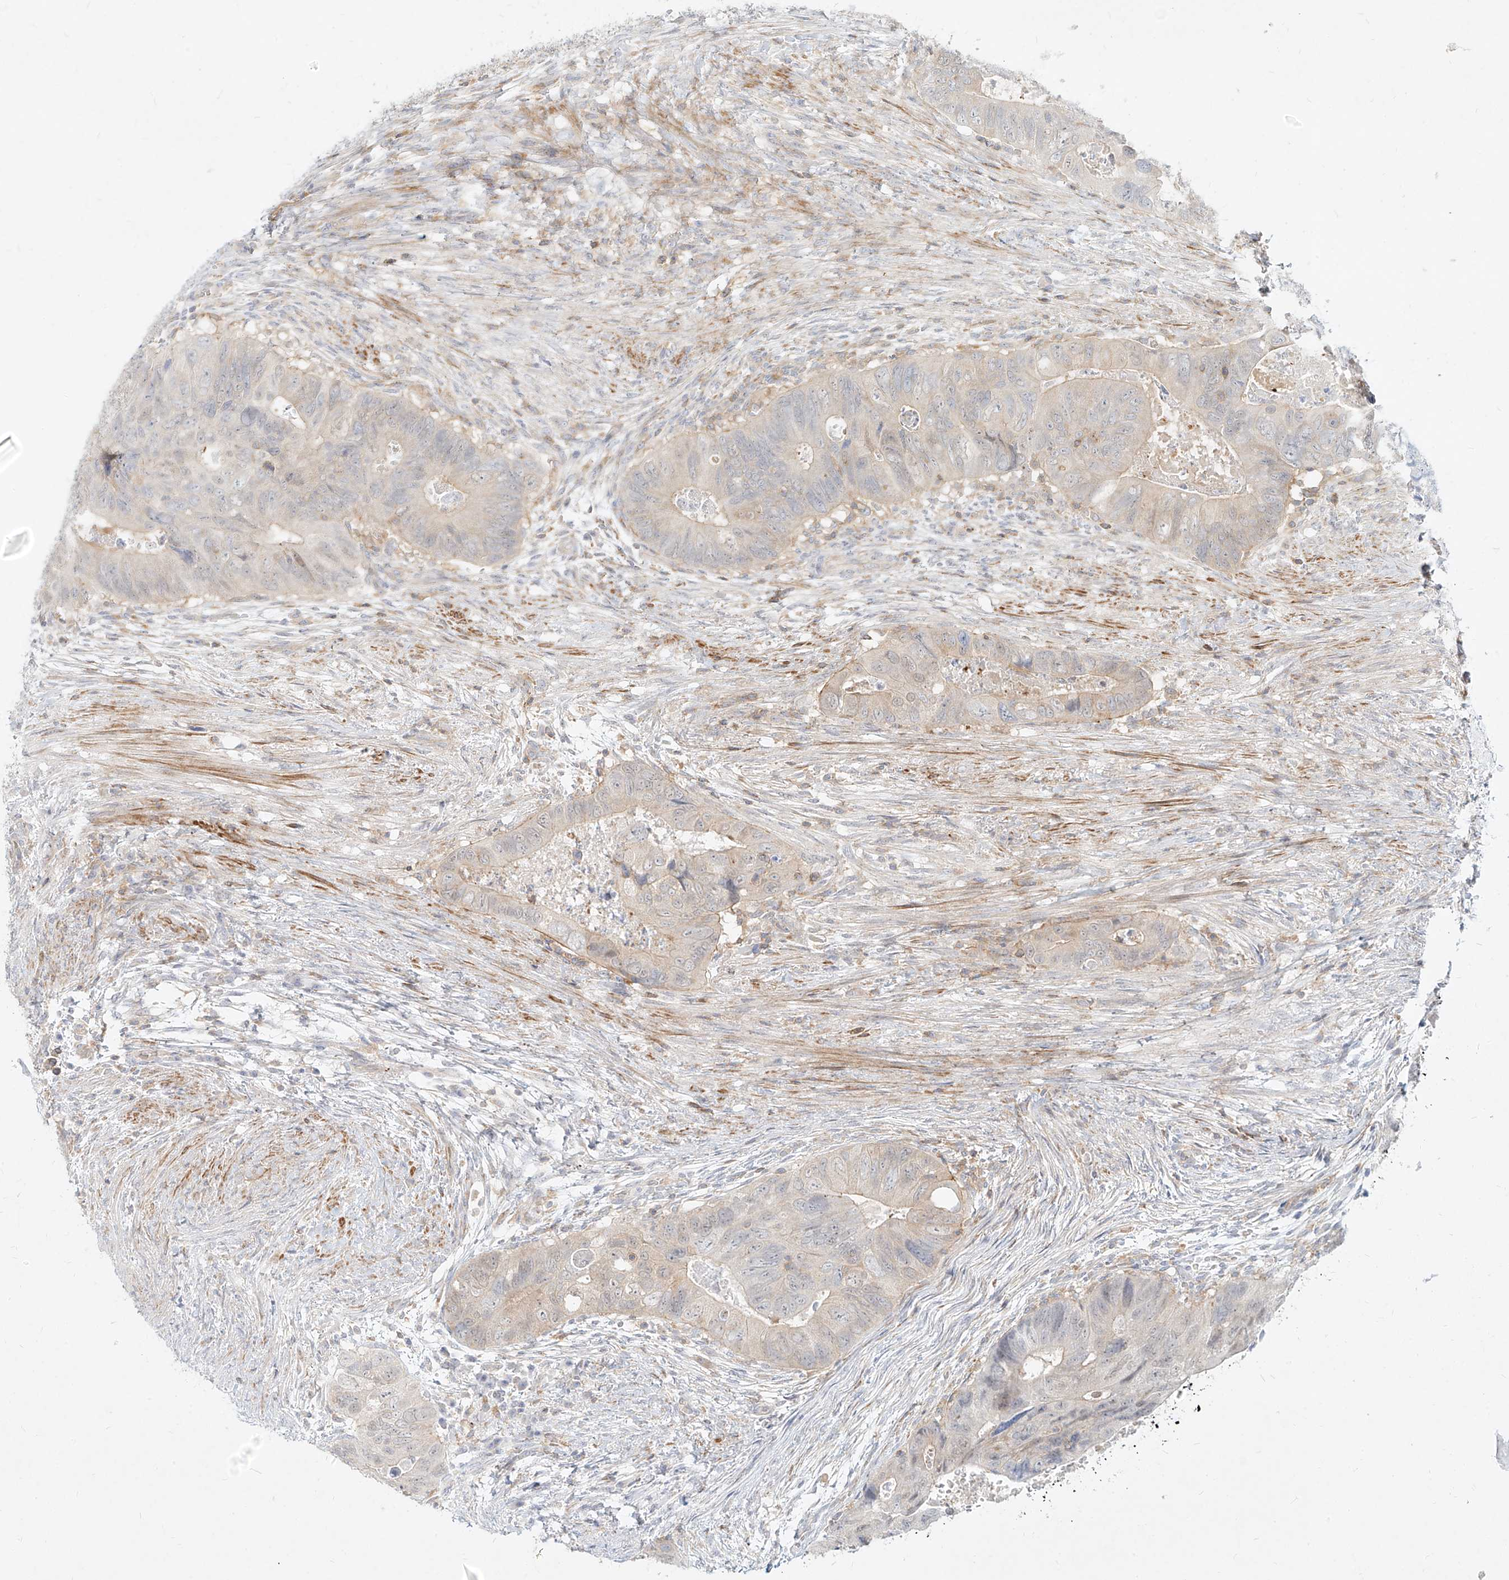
{"staining": {"intensity": "weak", "quantity": "<25%", "location": "cytoplasmic/membranous"}, "tissue": "colorectal cancer", "cell_type": "Tumor cells", "image_type": "cancer", "snomed": [{"axis": "morphology", "description": "Adenocarcinoma, NOS"}, {"axis": "topography", "description": "Rectum"}], "caption": "The histopathology image displays no staining of tumor cells in colorectal cancer. (DAB immunohistochemistry (IHC), high magnification).", "gene": "SLC2A12", "patient": {"sex": "male", "age": 63}}